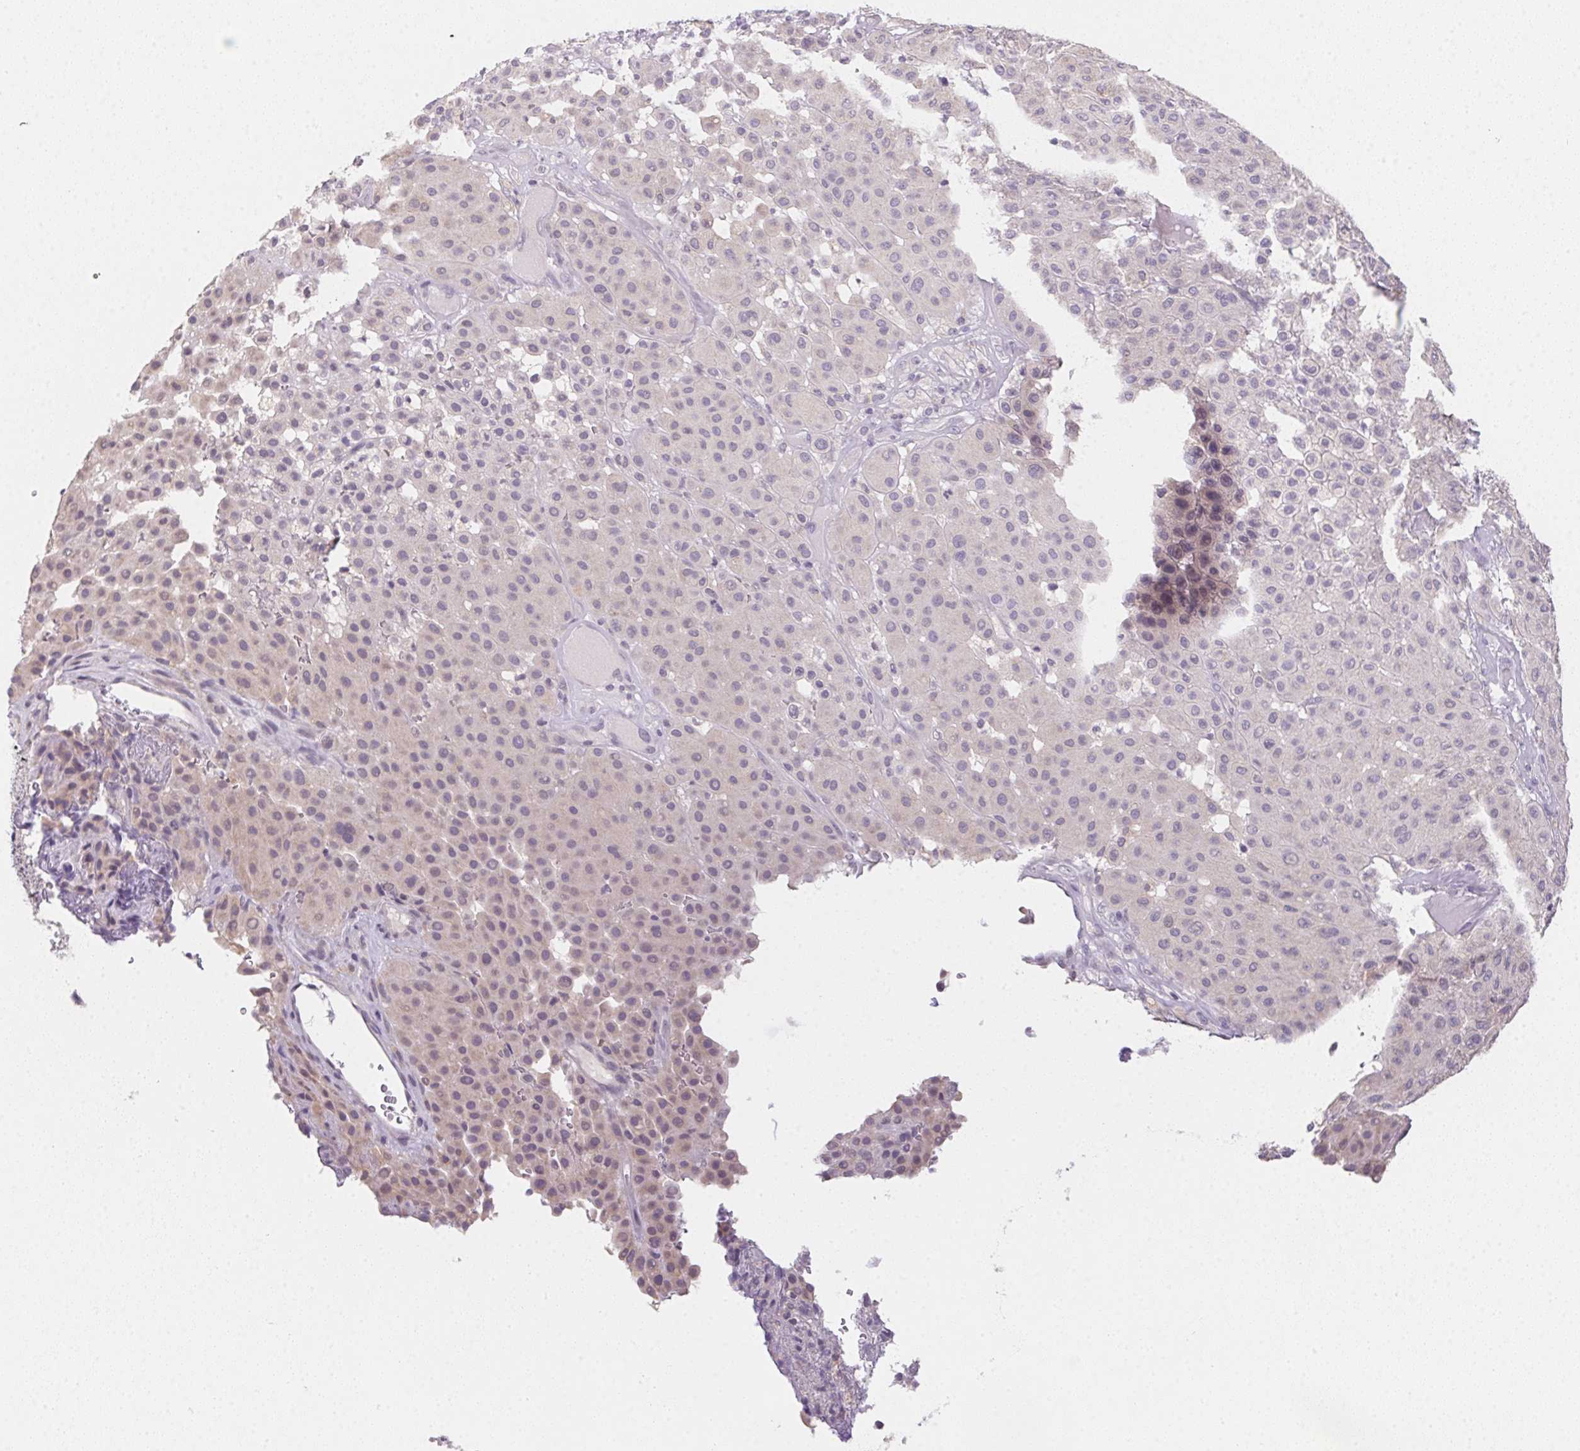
{"staining": {"intensity": "negative", "quantity": "none", "location": "none"}, "tissue": "melanoma", "cell_type": "Tumor cells", "image_type": "cancer", "snomed": [{"axis": "morphology", "description": "Malignant melanoma, Metastatic site"}, {"axis": "topography", "description": "Smooth muscle"}], "caption": "A histopathology image of melanoma stained for a protein shows no brown staining in tumor cells.", "gene": "SLC6A18", "patient": {"sex": "male", "age": 41}}